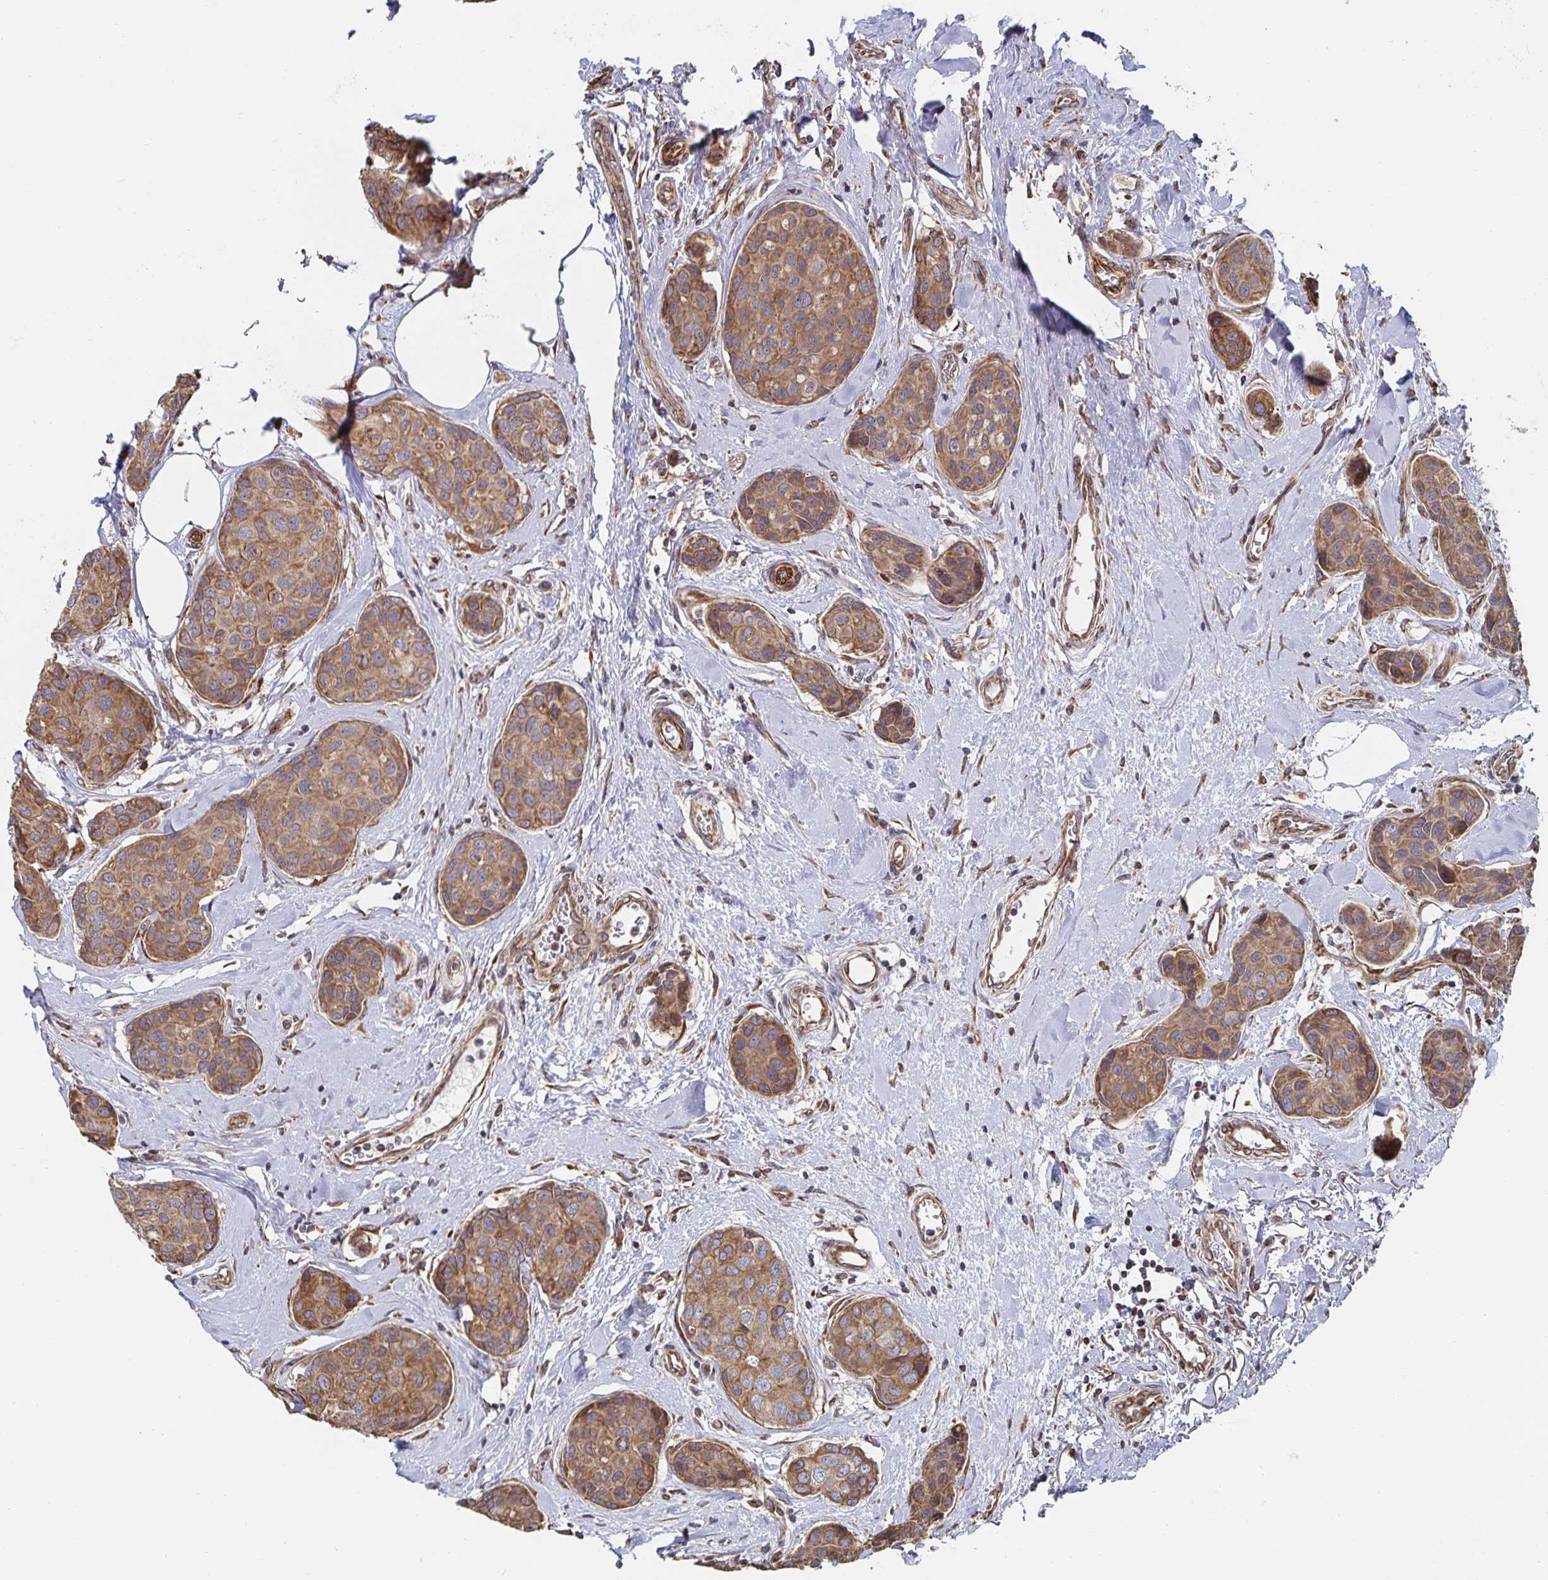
{"staining": {"intensity": "moderate", "quantity": ">75%", "location": "cytoplasmic/membranous"}, "tissue": "breast cancer", "cell_type": "Tumor cells", "image_type": "cancer", "snomed": [{"axis": "morphology", "description": "Duct carcinoma"}, {"axis": "topography", "description": "Breast"}], "caption": "This image reveals IHC staining of breast cancer, with medium moderate cytoplasmic/membranous positivity in approximately >75% of tumor cells.", "gene": "BCAP29", "patient": {"sex": "female", "age": 80}}